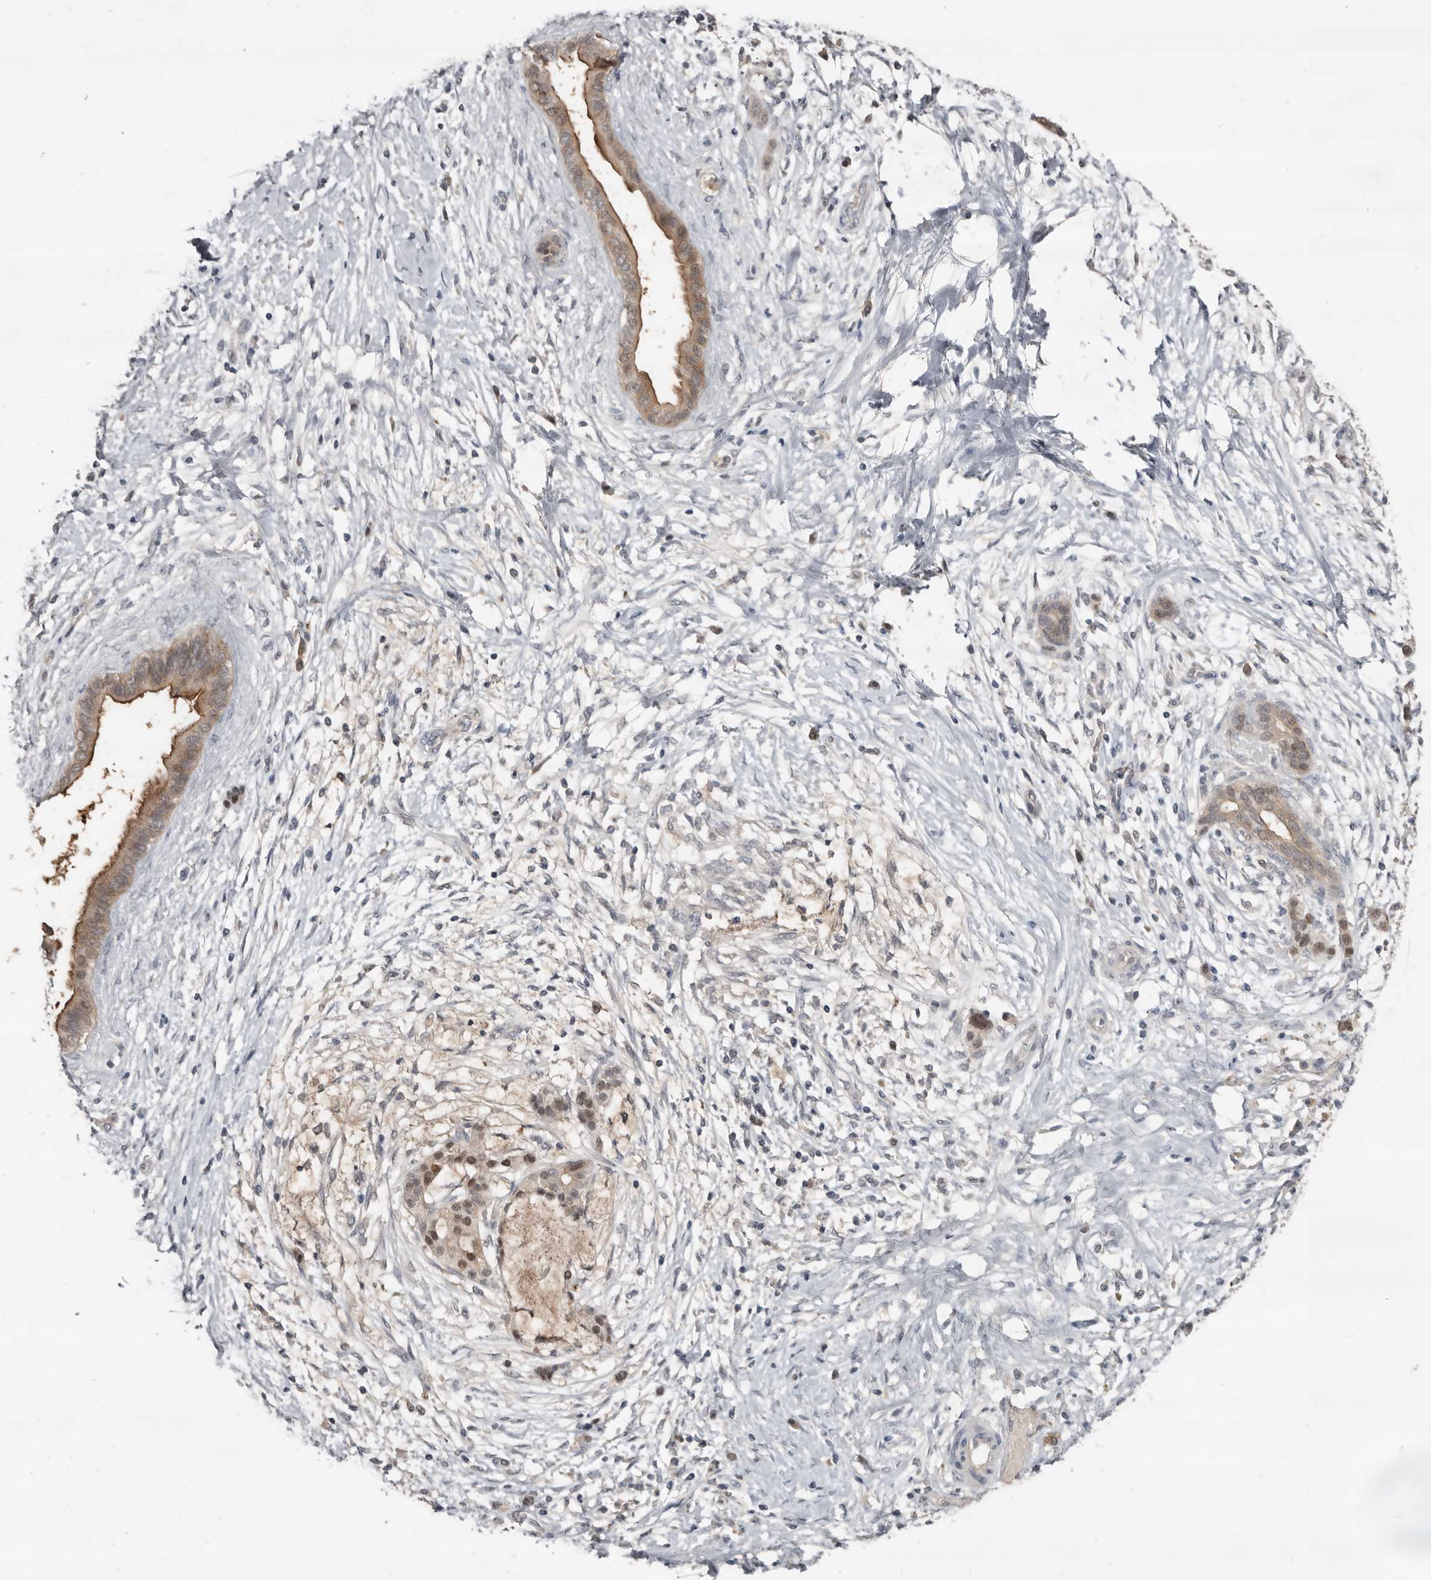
{"staining": {"intensity": "moderate", "quantity": "25%-75%", "location": "cytoplasmic/membranous"}, "tissue": "pancreatic cancer", "cell_type": "Tumor cells", "image_type": "cancer", "snomed": [{"axis": "morphology", "description": "Adenocarcinoma, NOS"}, {"axis": "topography", "description": "Pancreas"}], "caption": "Immunohistochemical staining of pancreatic adenocarcinoma exhibits moderate cytoplasmic/membranous protein positivity in approximately 25%-75% of tumor cells.", "gene": "RBKS", "patient": {"sex": "male", "age": 58}}